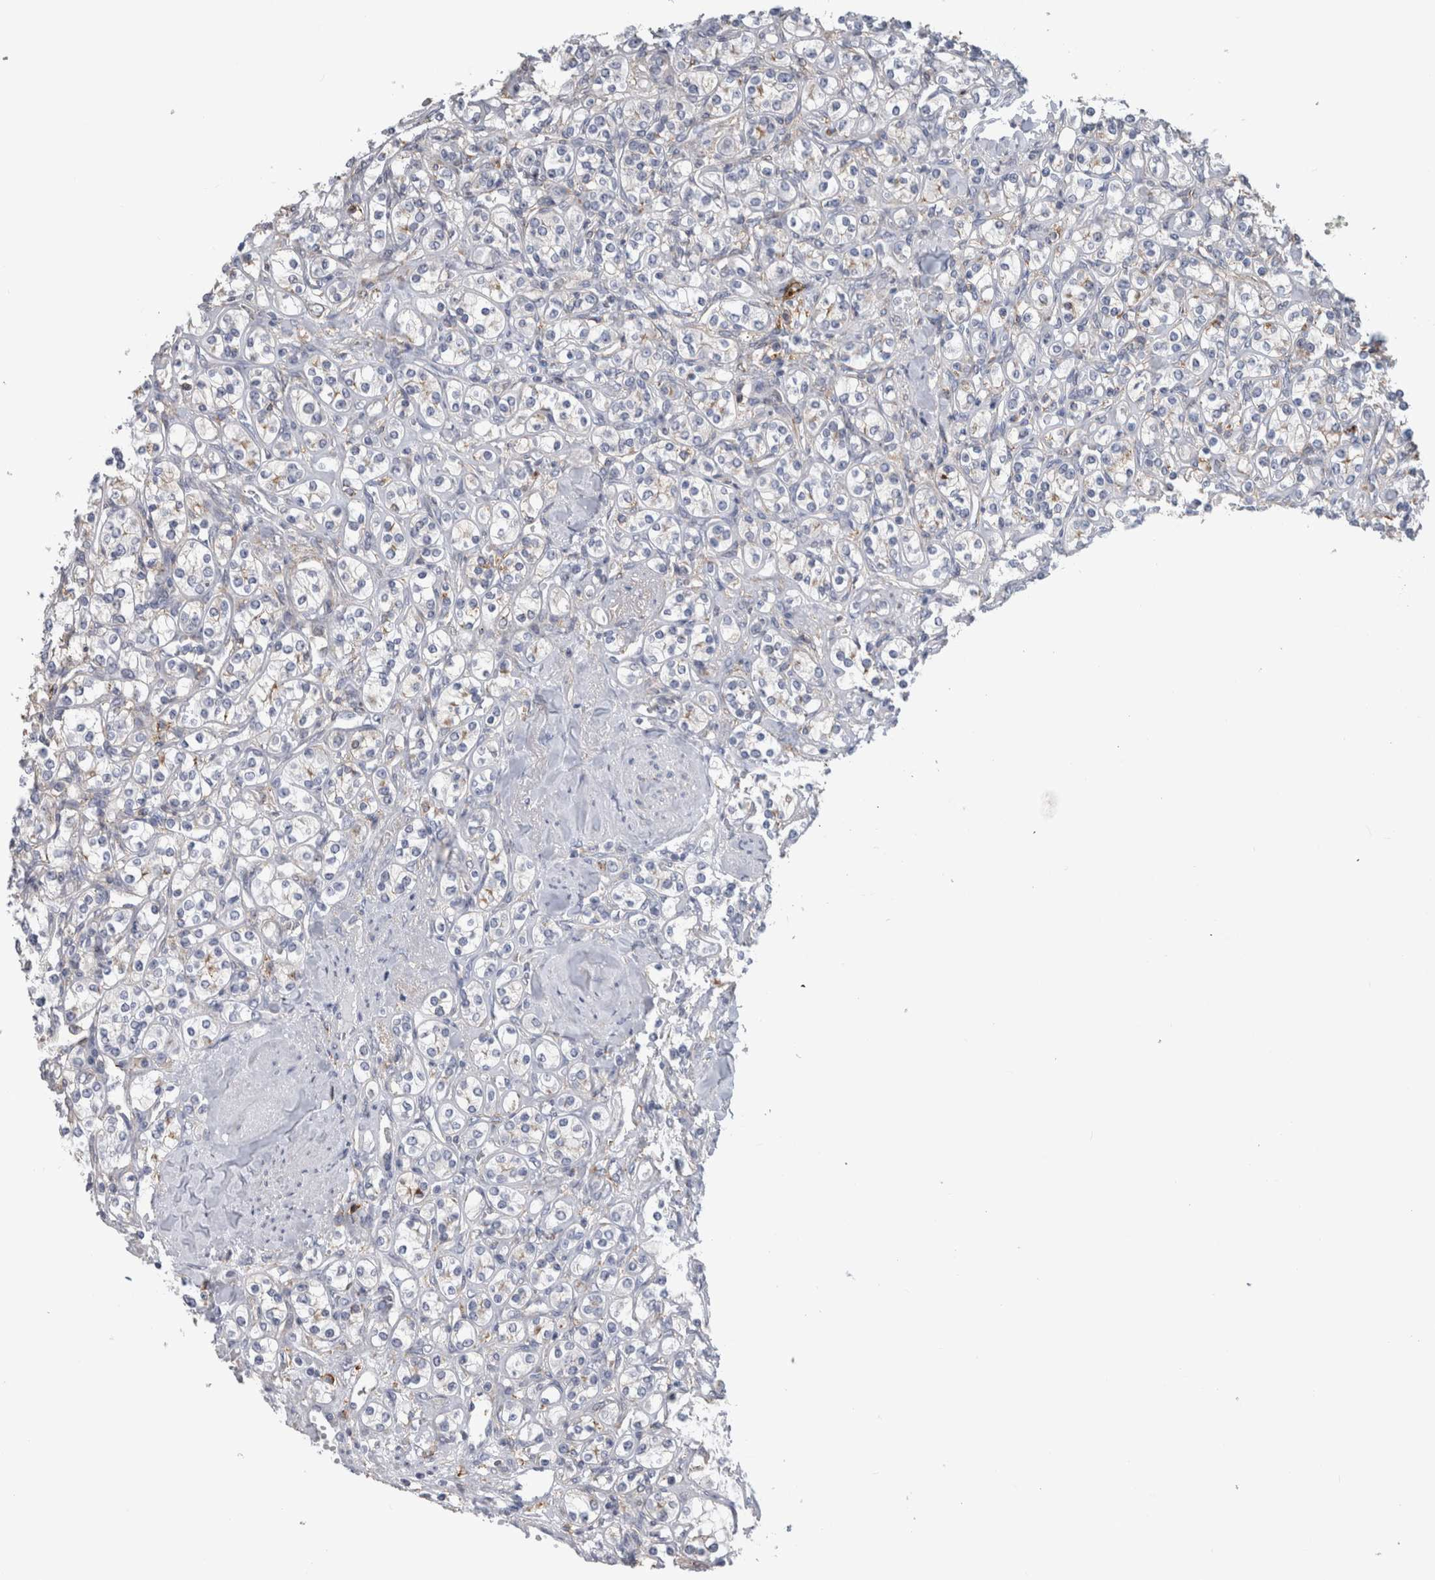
{"staining": {"intensity": "negative", "quantity": "none", "location": "none"}, "tissue": "renal cancer", "cell_type": "Tumor cells", "image_type": "cancer", "snomed": [{"axis": "morphology", "description": "Adenocarcinoma, NOS"}, {"axis": "topography", "description": "Kidney"}], "caption": "Tumor cells are negative for brown protein staining in renal cancer (adenocarcinoma). The staining is performed using DAB brown chromogen with nuclei counter-stained in using hematoxylin.", "gene": "DNAJC24", "patient": {"sex": "male", "age": 77}}